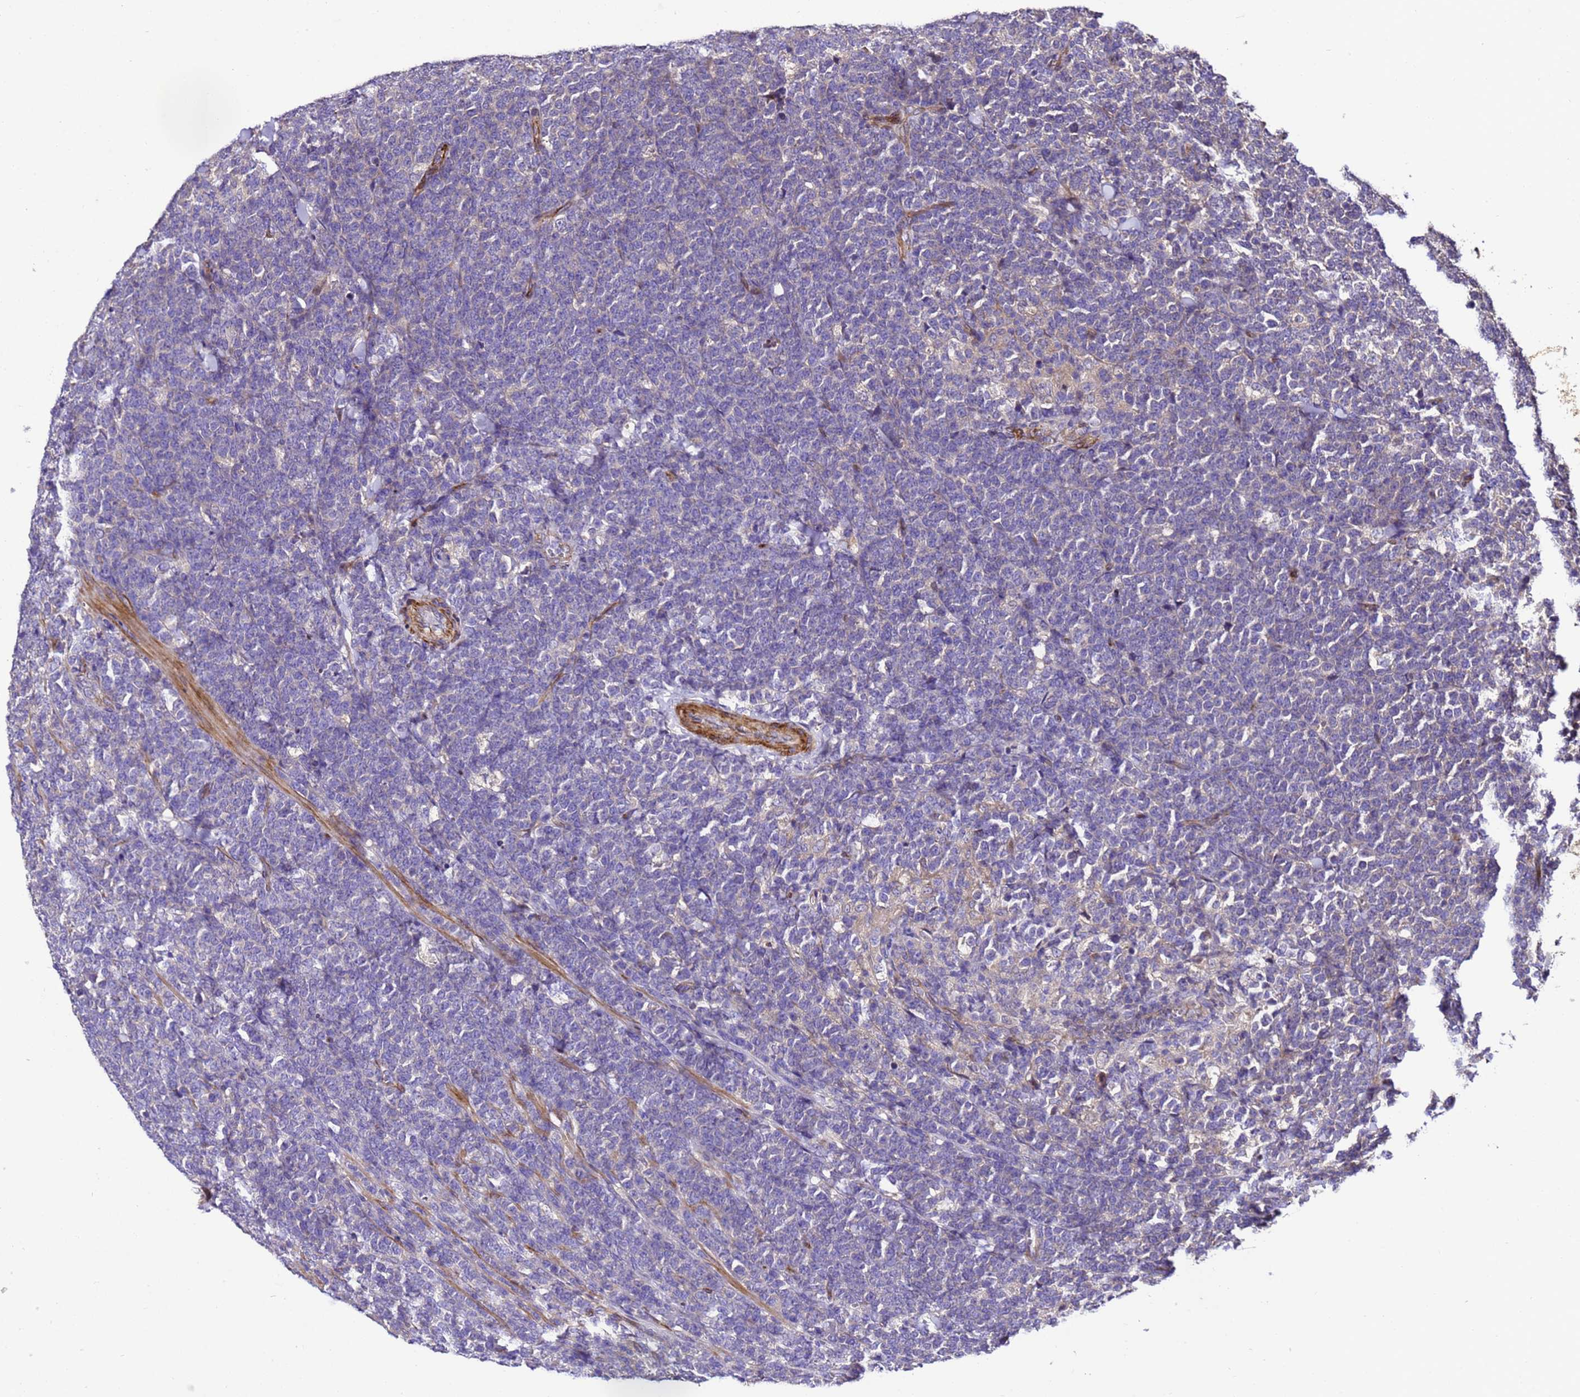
{"staining": {"intensity": "negative", "quantity": "none", "location": "none"}, "tissue": "lymphoma", "cell_type": "Tumor cells", "image_type": "cancer", "snomed": [{"axis": "morphology", "description": "Malignant lymphoma, non-Hodgkin's type, High grade"}, {"axis": "topography", "description": "Small intestine"}], "caption": "This is an IHC histopathology image of human lymphoma. There is no staining in tumor cells.", "gene": "ZNF417", "patient": {"sex": "male", "age": 8}}